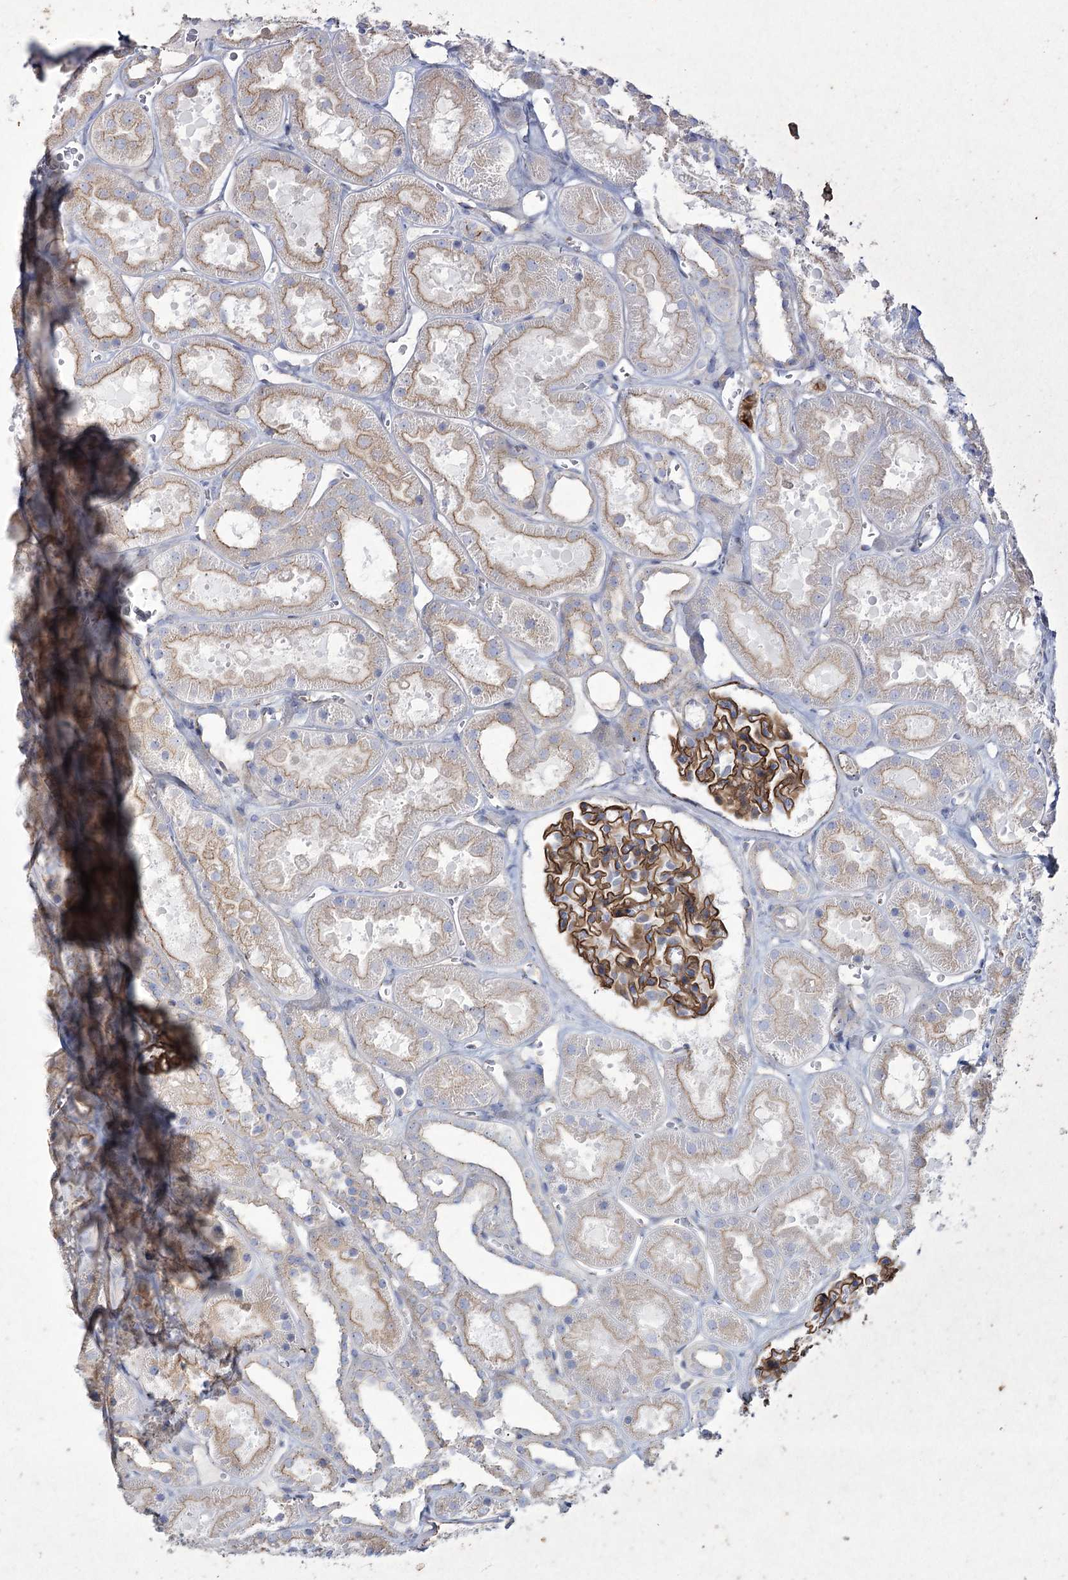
{"staining": {"intensity": "moderate", "quantity": ">75%", "location": "cytoplasmic/membranous"}, "tissue": "kidney", "cell_type": "Cells in glomeruli", "image_type": "normal", "snomed": [{"axis": "morphology", "description": "Normal tissue, NOS"}, {"axis": "topography", "description": "Kidney"}], "caption": "Immunohistochemistry (IHC) (DAB (3,3'-diaminobenzidine)) staining of unremarkable human kidney demonstrates moderate cytoplasmic/membranous protein staining in about >75% of cells in glomeruli.", "gene": "LDLRAD3", "patient": {"sex": "female", "age": 41}}